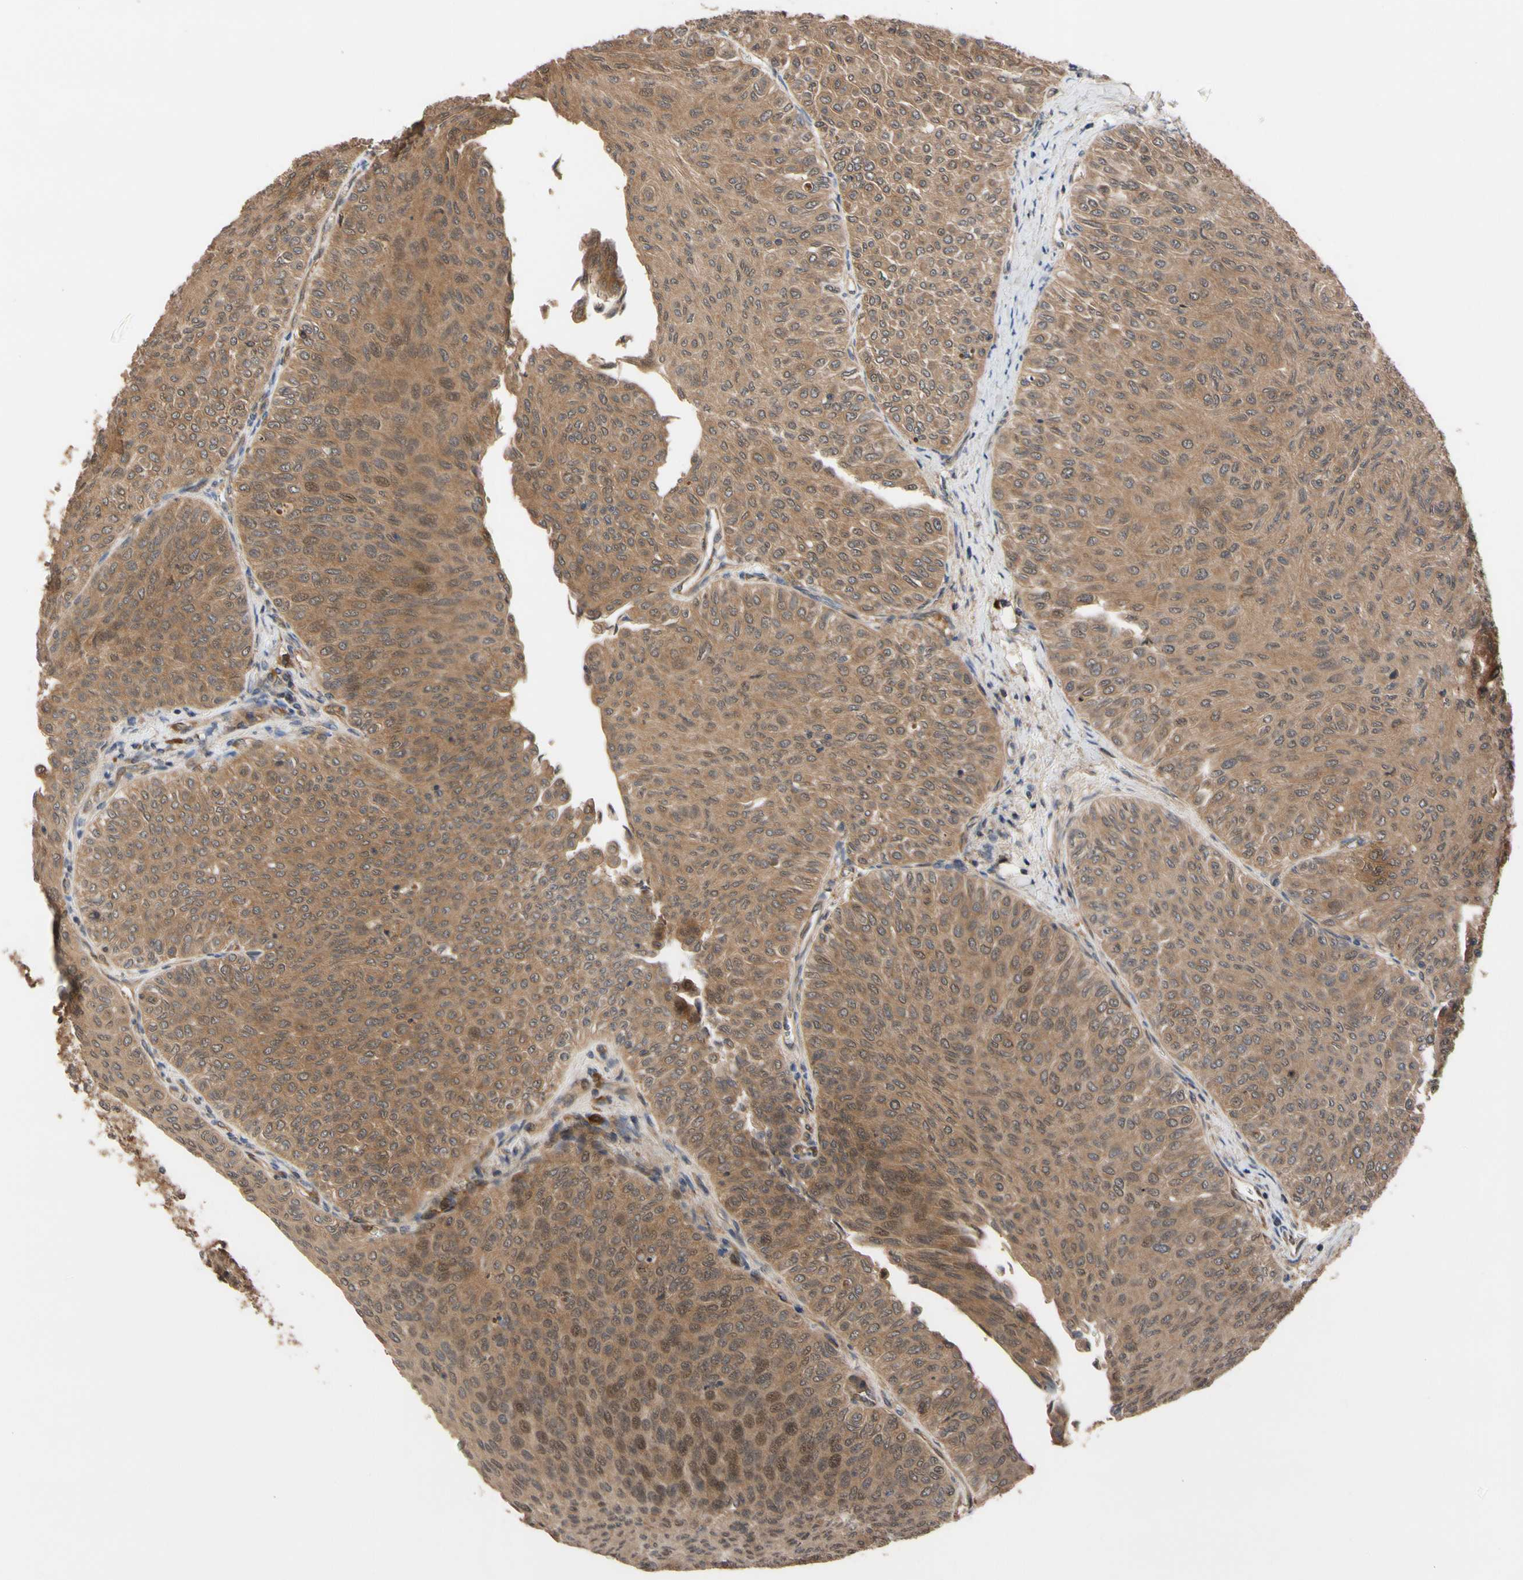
{"staining": {"intensity": "moderate", "quantity": ">75%", "location": "cytoplasmic/membranous"}, "tissue": "urothelial cancer", "cell_type": "Tumor cells", "image_type": "cancer", "snomed": [{"axis": "morphology", "description": "Urothelial carcinoma, Low grade"}, {"axis": "topography", "description": "Urinary bladder"}], "caption": "Immunohistochemistry (IHC) staining of low-grade urothelial carcinoma, which reveals medium levels of moderate cytoplasmic/membranous staining in approximately >75% of tumor cells indicating moderate cytoplasmic/membranous protein staining. The staining was performed using DAB (3,3'-diaminobenzidine) (brown) for protein detection and nuclei were counterstained in hematoxylin (blue).", "gene": "CYTIP", "patient": {"sex": "male", "age": 78}}